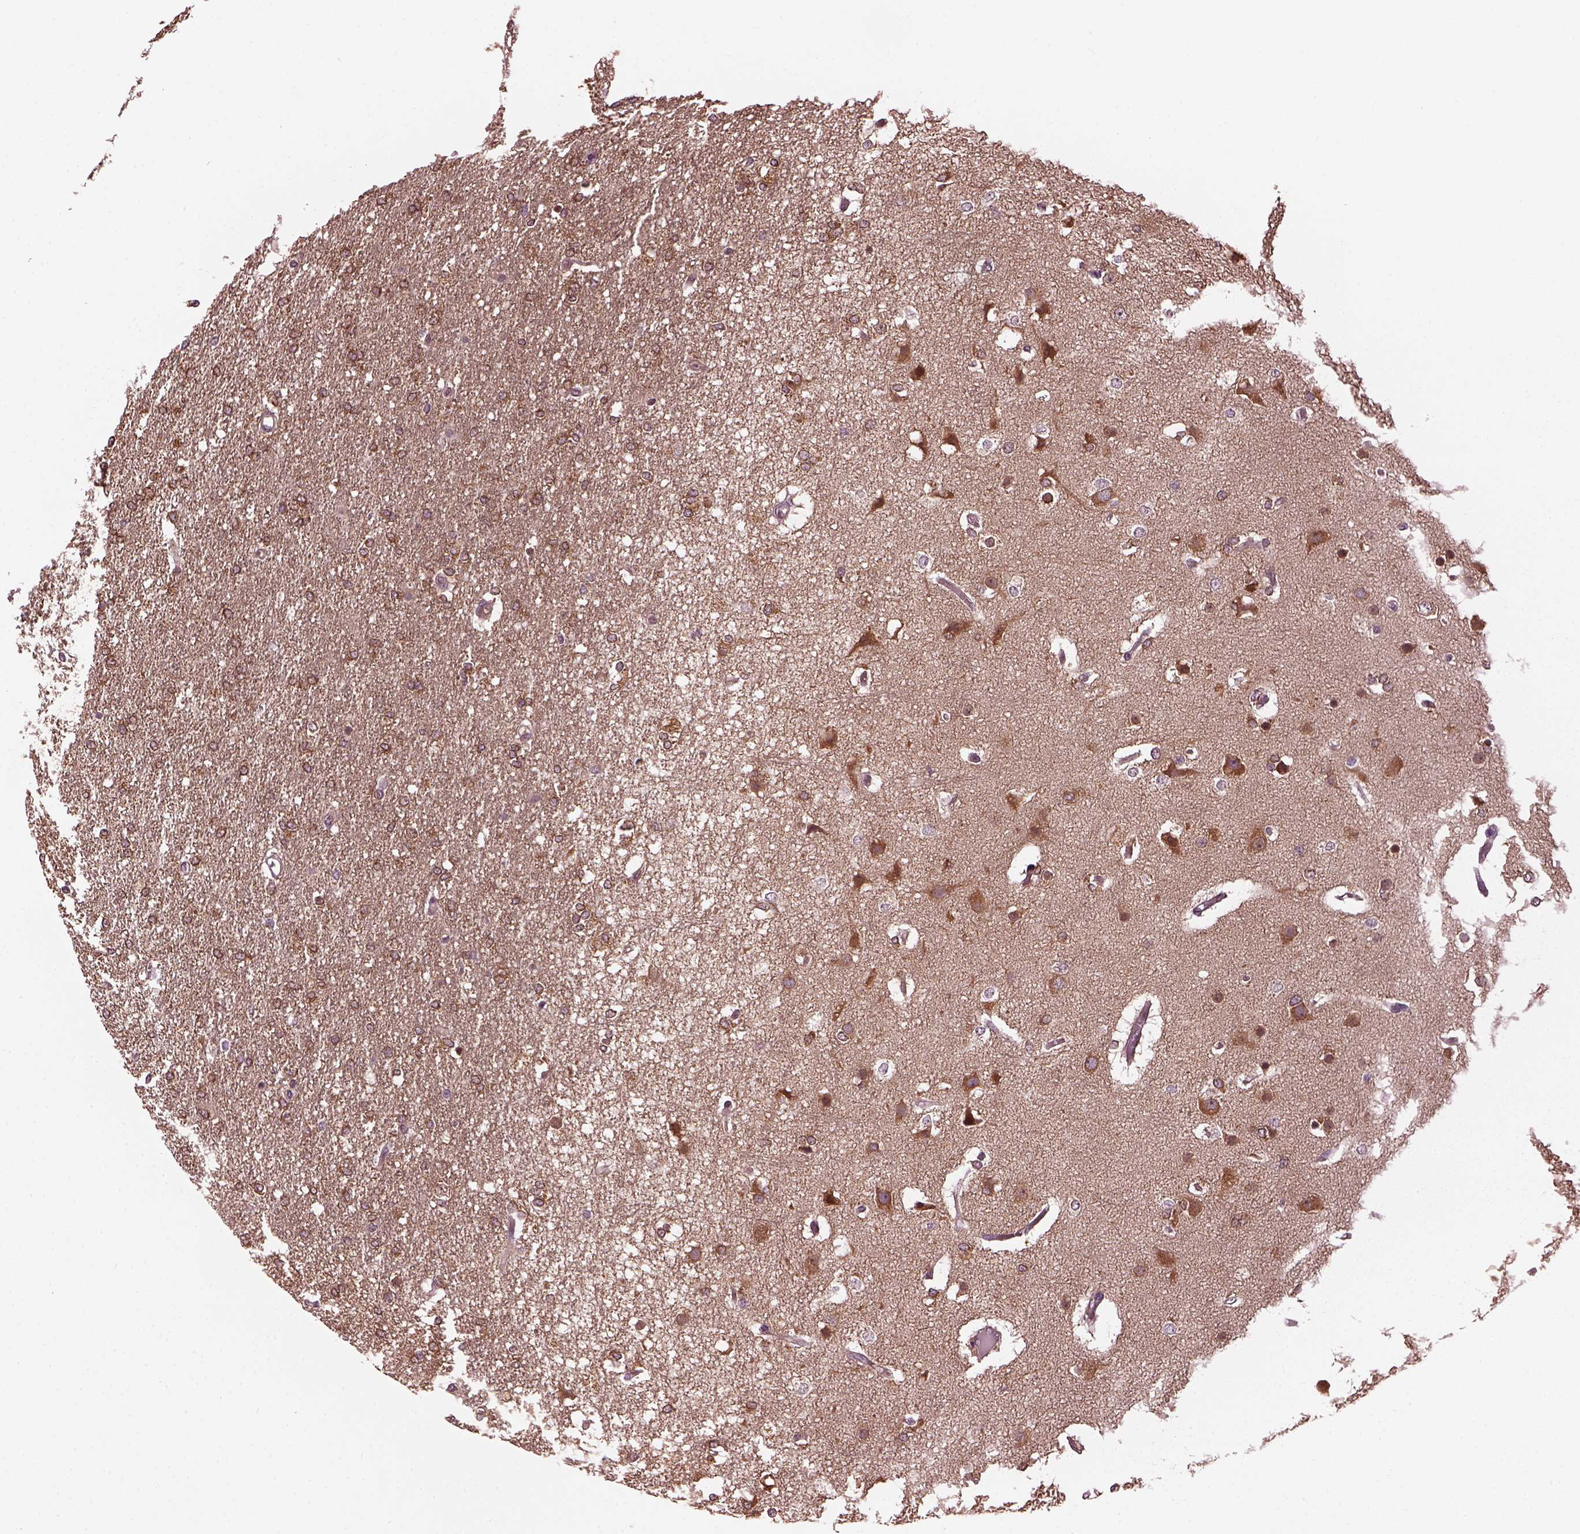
{"staining": {"intensity": "moderate", "quantity": "25%-75%", "location": "cytoplasmic/membranous"}, "tissue": "glioma", "cell_type": "Tumor cells", "image_type": "cancer", "snomed": [{"axis": "morphology", "description": "Glioma, malignant, High grade"}, {"axis": "topography", "description": "Brain"}], "caption": "Immunohistochemical staining of glioma displays moderate cytoplasmic/membranous protein positivity in about 25%-75% of tumor cells.", "gene": "RUFY3", "patient": {"sex": "female", "age": 61}}